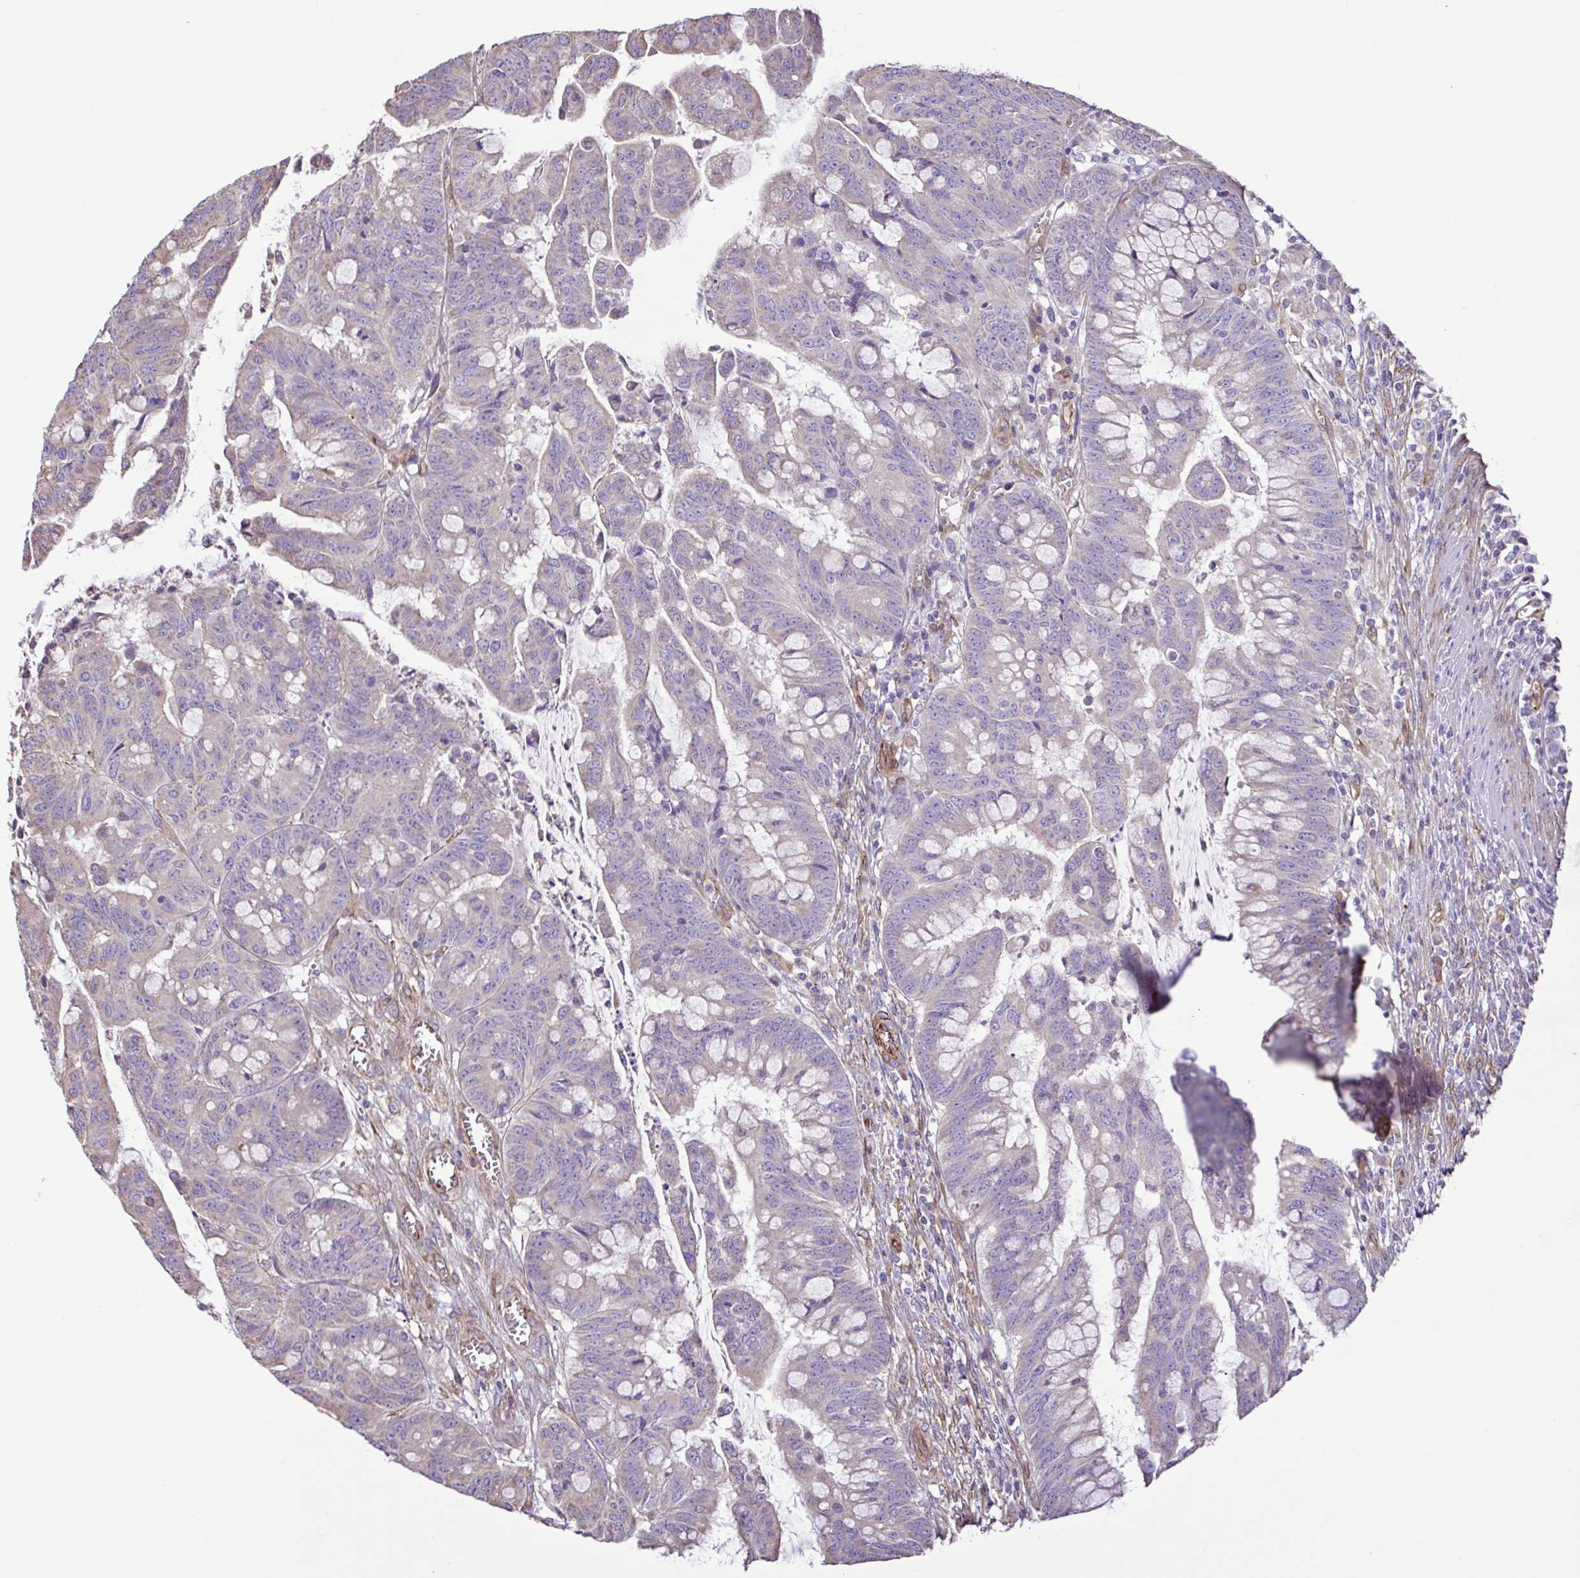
{"staining": {"intensity": "negative", "quantity": "none", "location": "none"}, "tissue": "colorectal cancer", "cell_type": "Tumor cells", "image_type": "cancer", "snomed": [{"axis": "morphology", "description": "Adenocarcinoma, NOS"}, {"axis": "topography", "description": "Colon"}], "caption": "DAB immunohistochemical staining of human colorectal adenocarcinoma demonstrates no significant staining in tumor cells. (DAB (3,3'-diaminobenzidine) immunohistochemistry with hematoxylin counter stain).", "gene": "FLT1", "patient": {"sex": "male", "age": 62}}